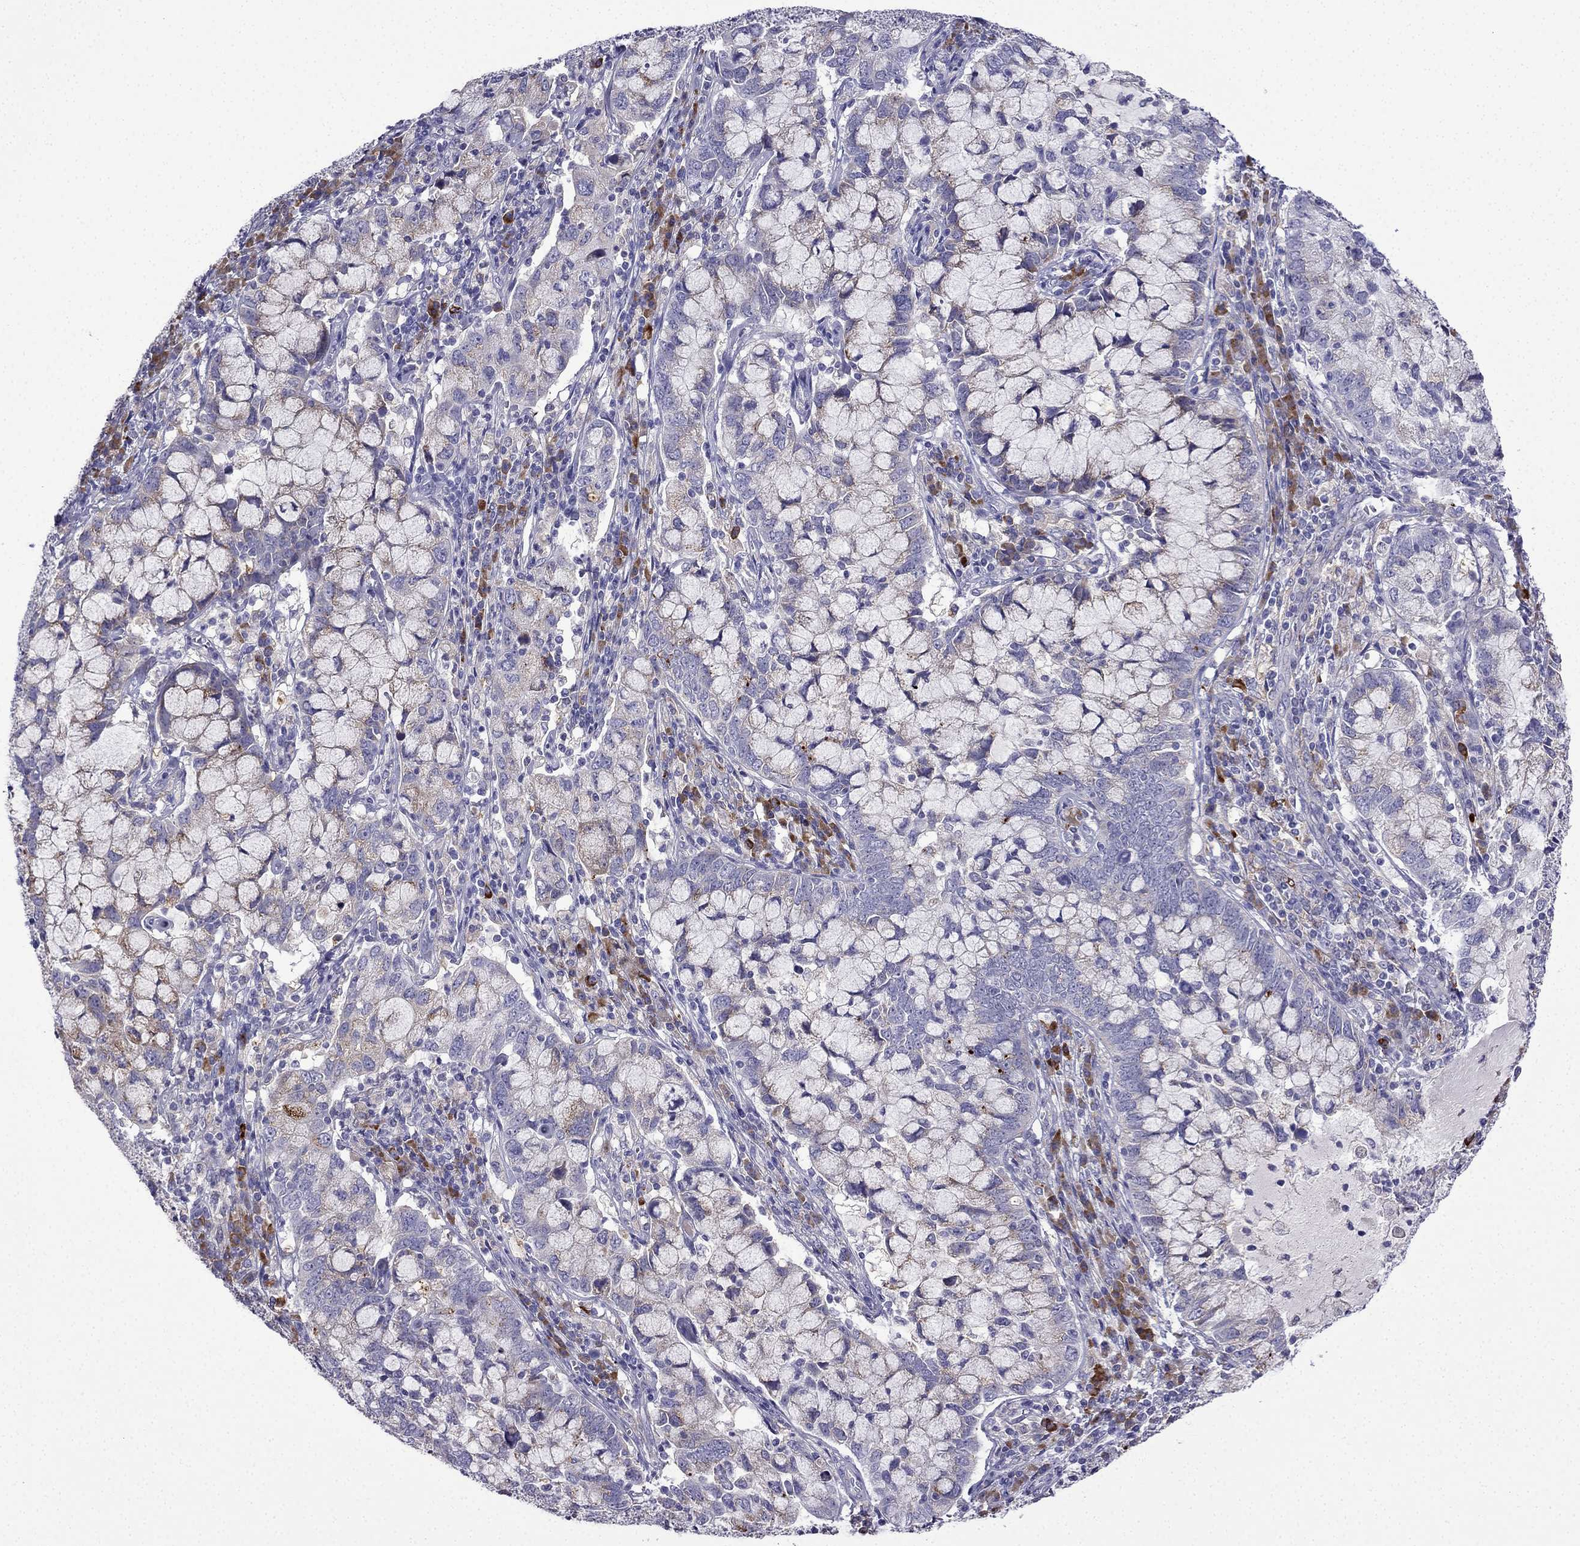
{"staining": {"intensity": "negative", "quantity": "none", "location": "none"}, "tissue": "cervical cancer", "cell_type": "Tumor cells", "image_type": "cancer", "snomed": [{"axis": "morphology", "description": "Adenocarcinoma, NOS"}, {"axis": "topography", "description": "Cervix"}], "caption": "Tumor cells are negative for brown protein staining in cervical cancer (adenocarcinoma).", "gene": "TSSK4", "patient": {"sex": "female", "age": 40}}